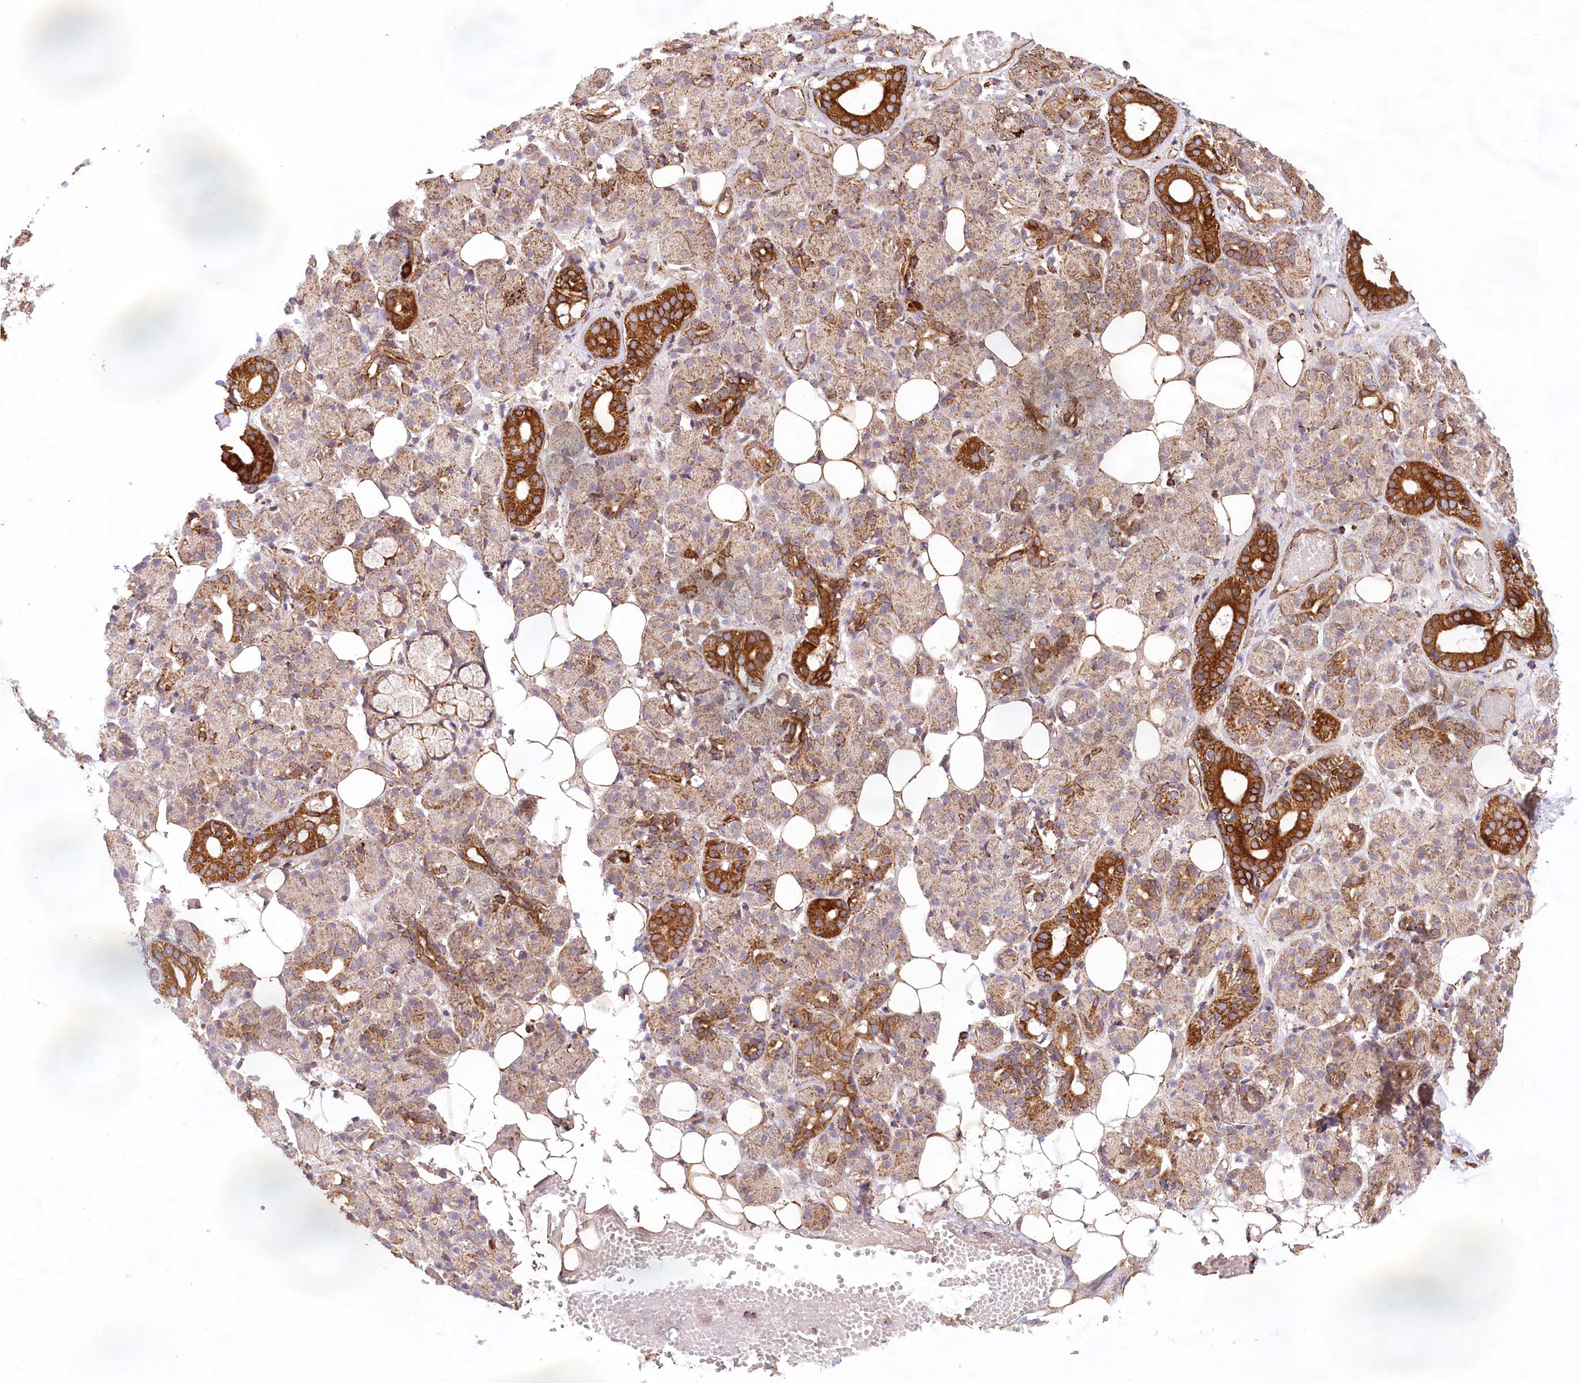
{"staining": {"intensity": "strong", "quantity": "25%-75%", "location": "cytoplasmic/membranous"}, "tissue": "salivary gland", "cell_type": "Glandular cells", "image_type": "normal", "snomed": [{"axis": "morphology", "description": "Normal tissue, NOS"}, {"axis": "topography", "description": "Salivary gland"}], "caption": "An image showing strong cytoplasmic/membranous staining in approximately 25%-75% of glandular cells in benign salivary gland, as visualized by brown immunohistochemical staining.", "gene": "UMPS", "patient": {"sex": "male", "age": 63}}